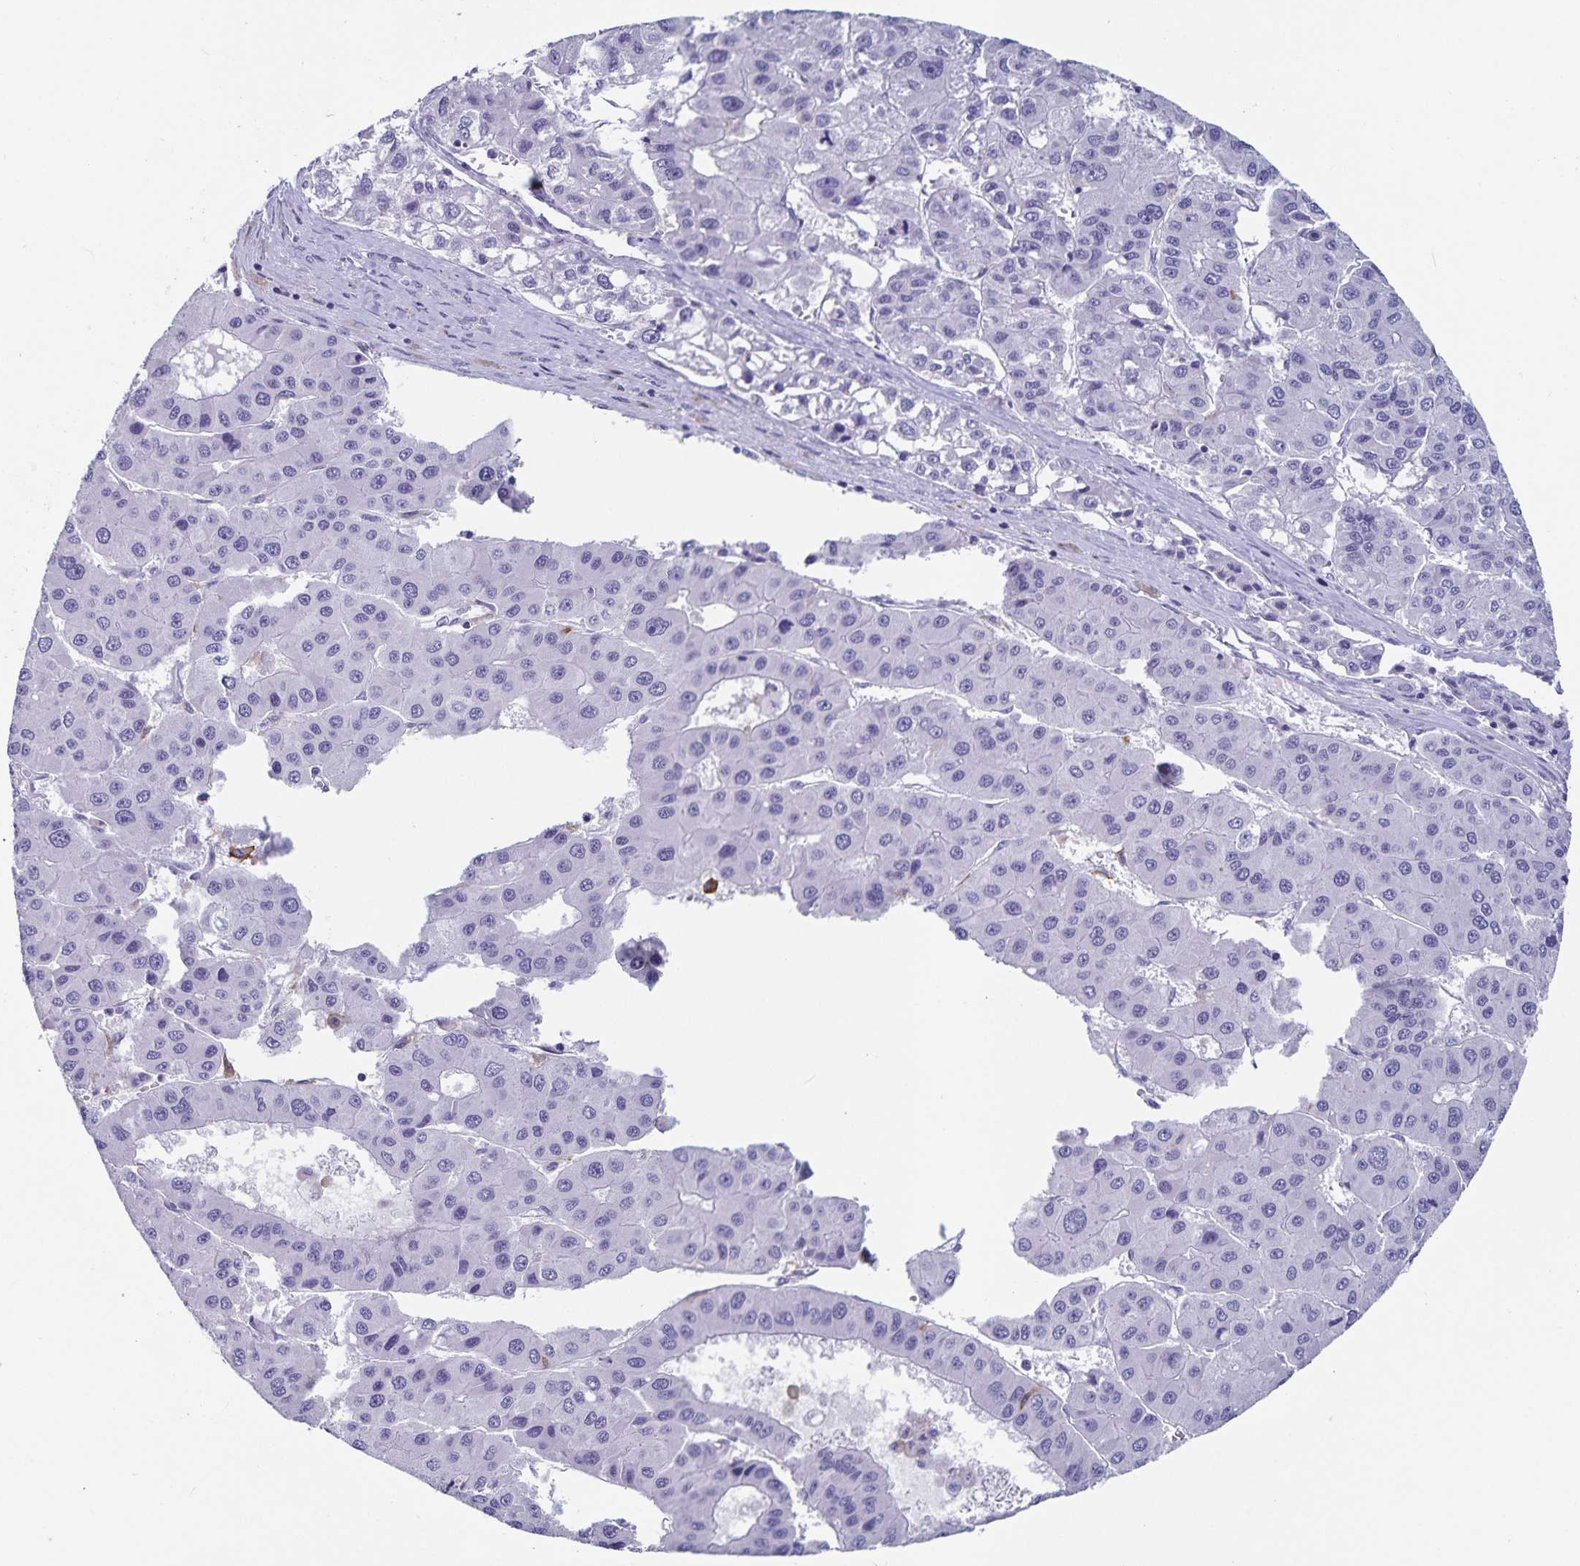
{"staining": {"intensity": "negative", "quantity": "none", "location": "none"}, "tissue": "liver cancer", "cell_type": "Tumor cells", "image_type": "cancer", "snomed": [{"axis": "morphology", "description": "Carcinoma, Hepatocellular, NOS"}, {"axis": "topography", "description": "Liver"}], "caption": "Tumor cells are negative for brown protein staining in liver hepatocellular carcinoma.", "gene": "PLAC1", "patient": {"sex": "male", "age": 73}}